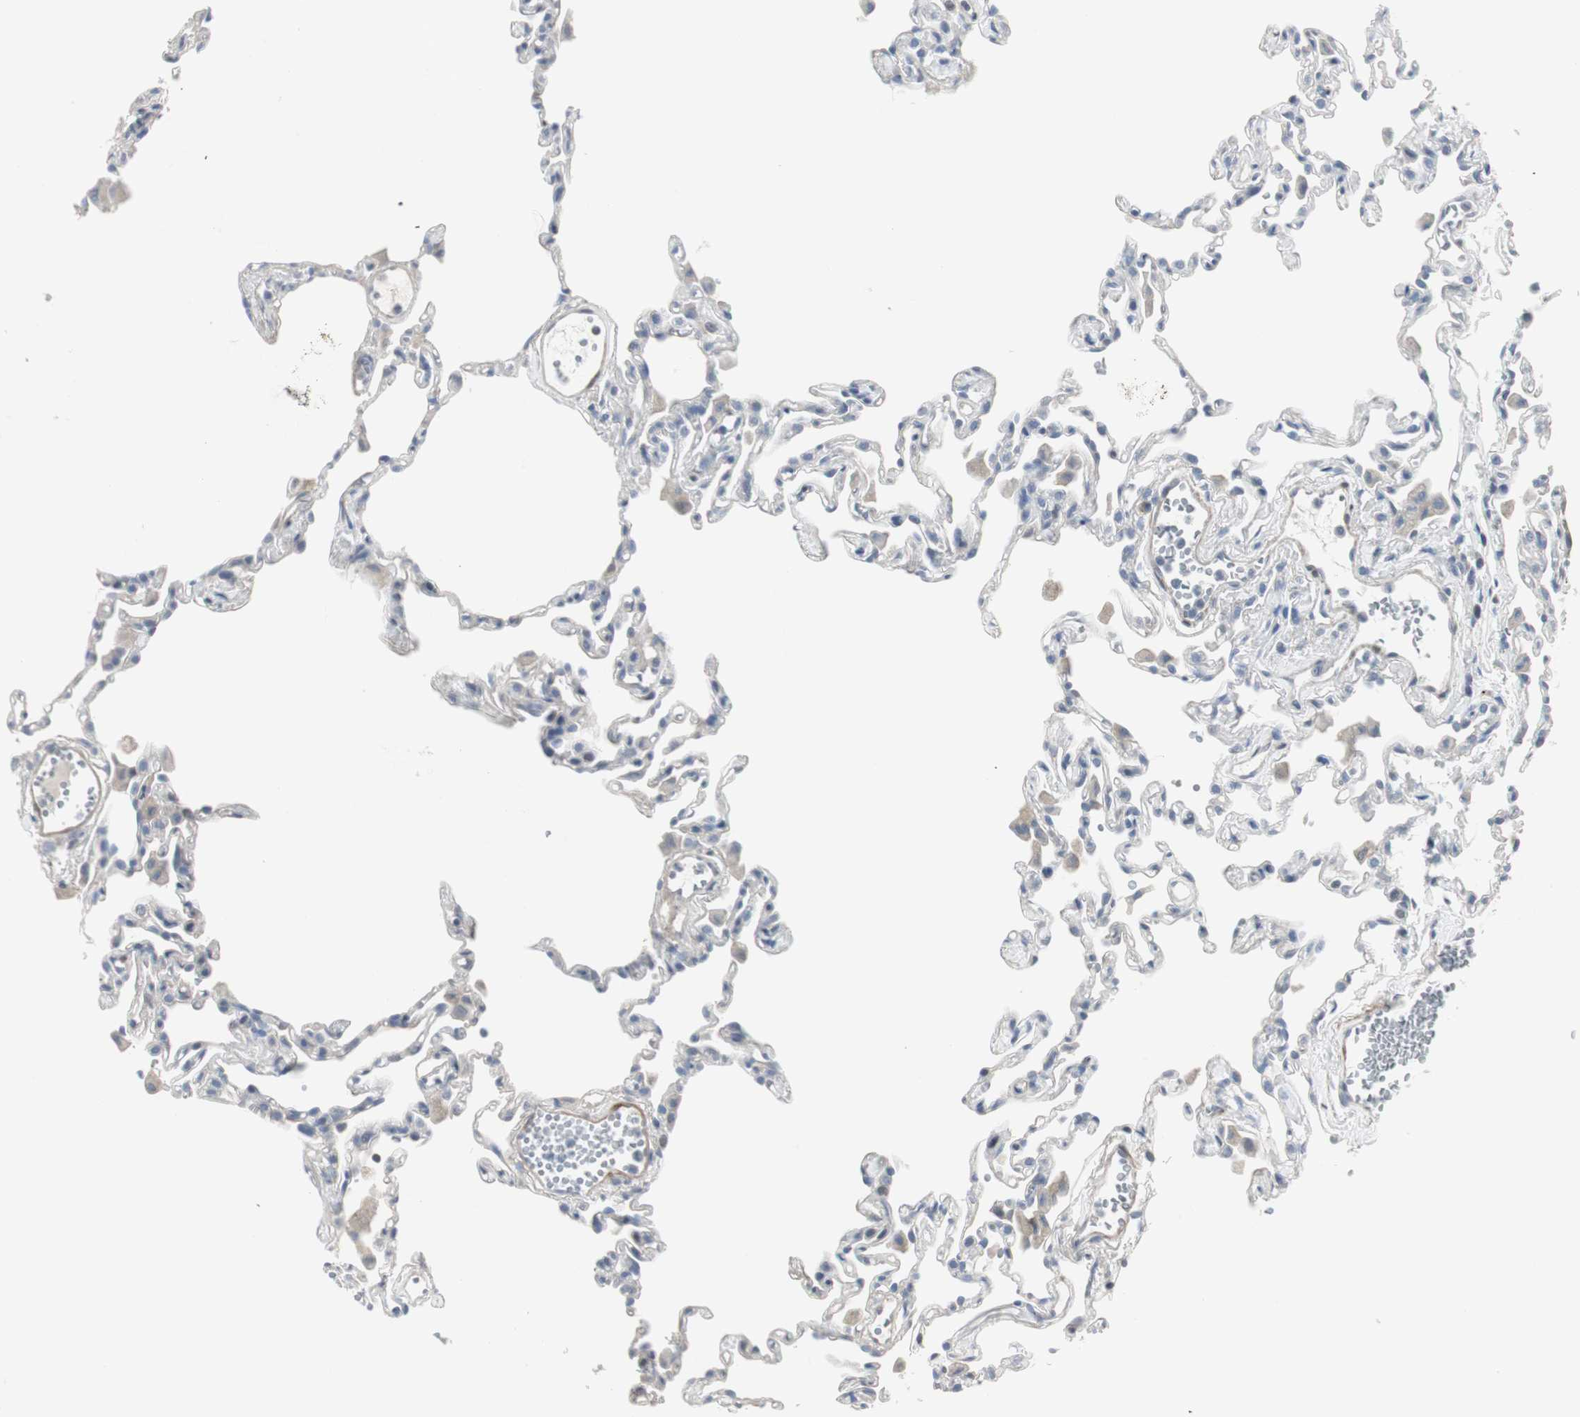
{"staining": {"intensity": "negative", "quantity": "none", "location": "none"}, "tissue": "lung", "cell_type": "Alveolar cells", "image_type": "normal", "snomed": [{"axis": "morphology", "description": "Normal tissue, NOS"}, {"axis": "topography", "description": "Lung"}], "caption": "DAB immunohistochemical staining of unremarkable human lung demonstrates no significant staining in alveolar cells. (Stains: DAB (3,3'-diaminobenzidine) IHC with hematoxylin counter stain, Microscopy: brightfield microscopy at high magnification).", "gene": "DMPK", "patient": {"sex": "female", "age": 49}}